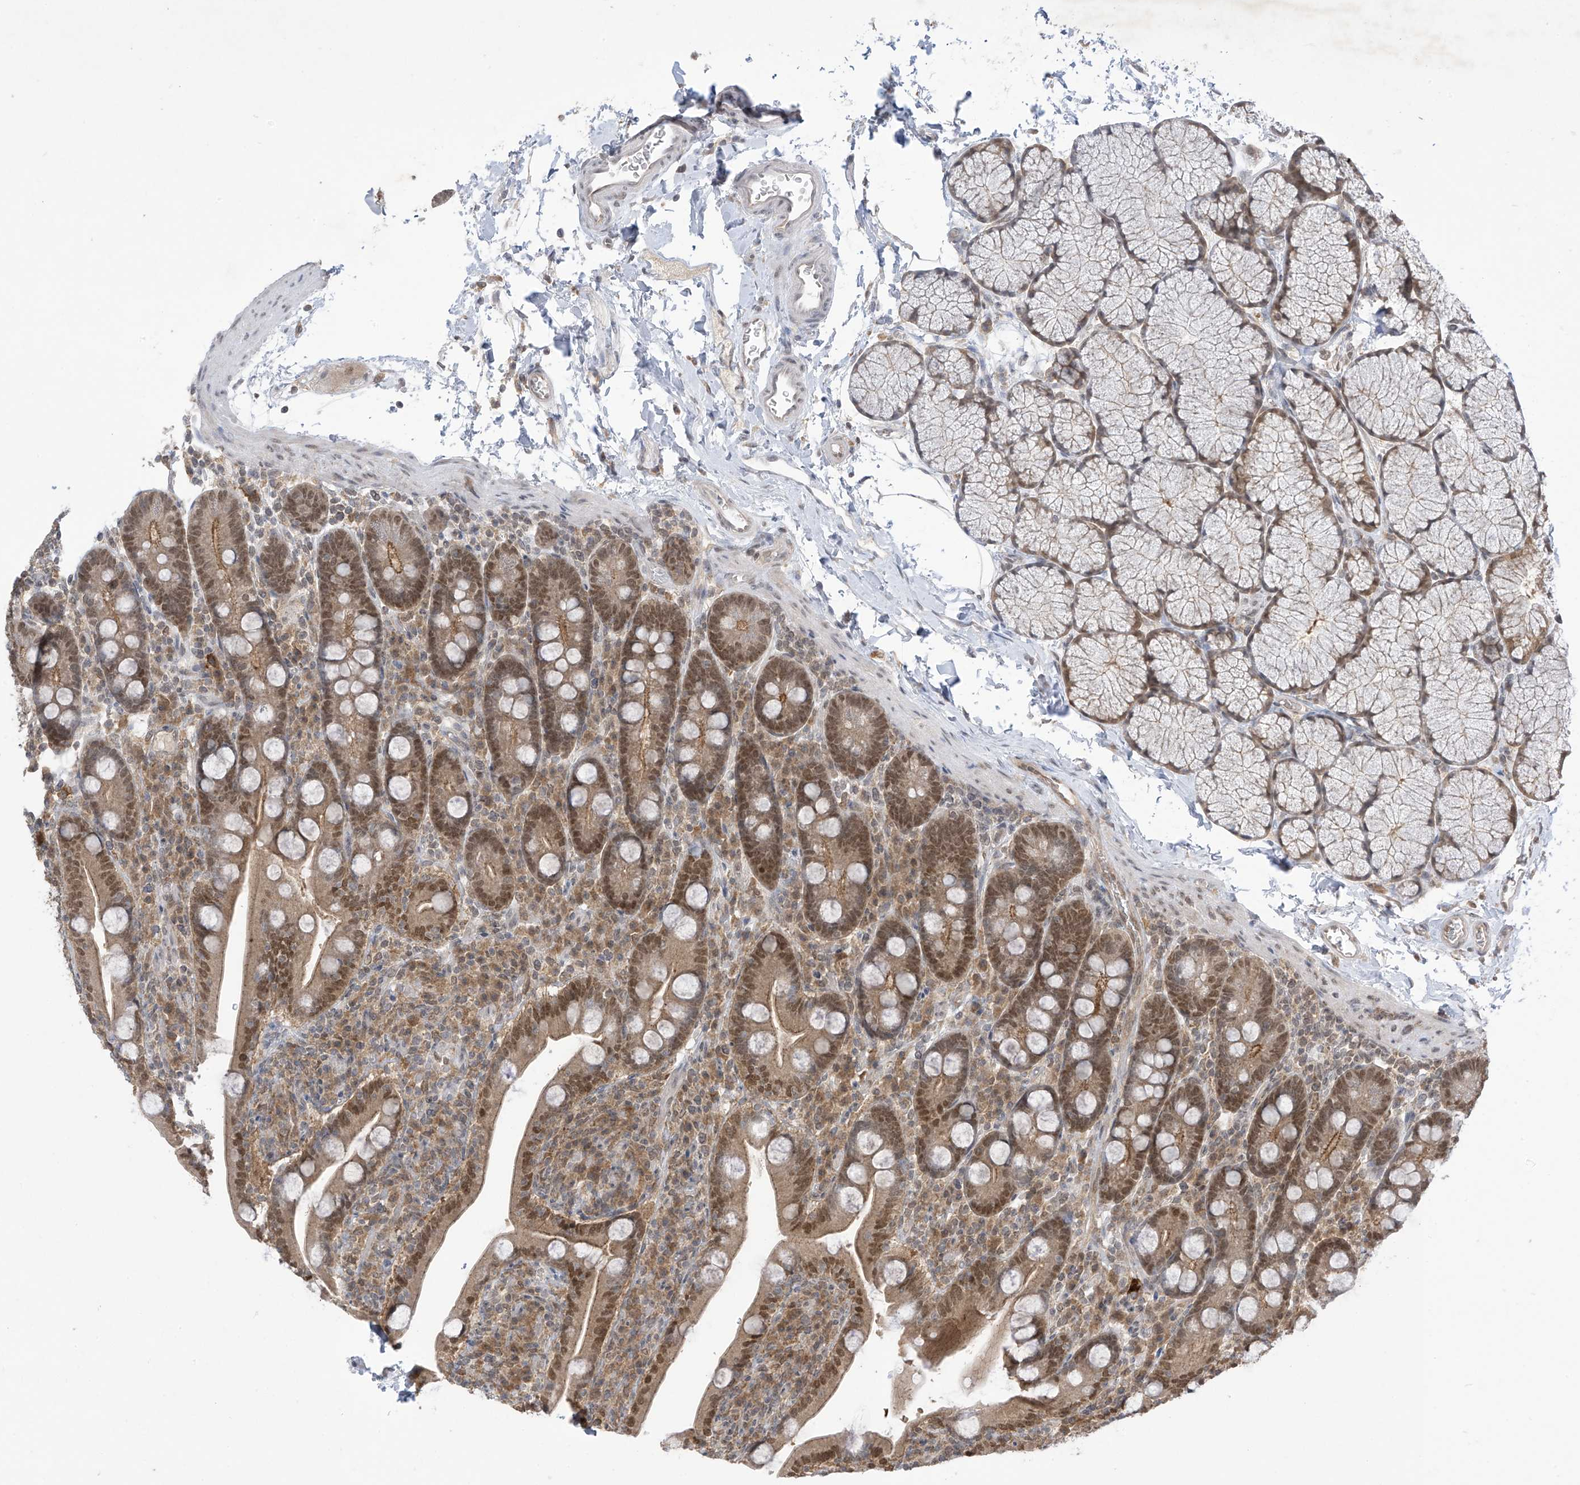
{"staining": {"intensity": "moderate", "quantity": ">75%", "location": "nuclear"}, "tissue": "duodenum", "cell_type": "Glandular cells", "image_type": "normal", "snomed": [{"axis": "morphology", "description": "Normal tissue, NOS"}, {"axis": "topography", "description": "Duodenum"}], "caption": "Immunohistochemistry (IHC) image of benign human duodenum stained for a protein (brown), which reveals medium levels of moderate nuclear expression in approximately >75% of glandular cells.", "gene": "LCOR", "patient": {"sex": "male", "age": 35}}